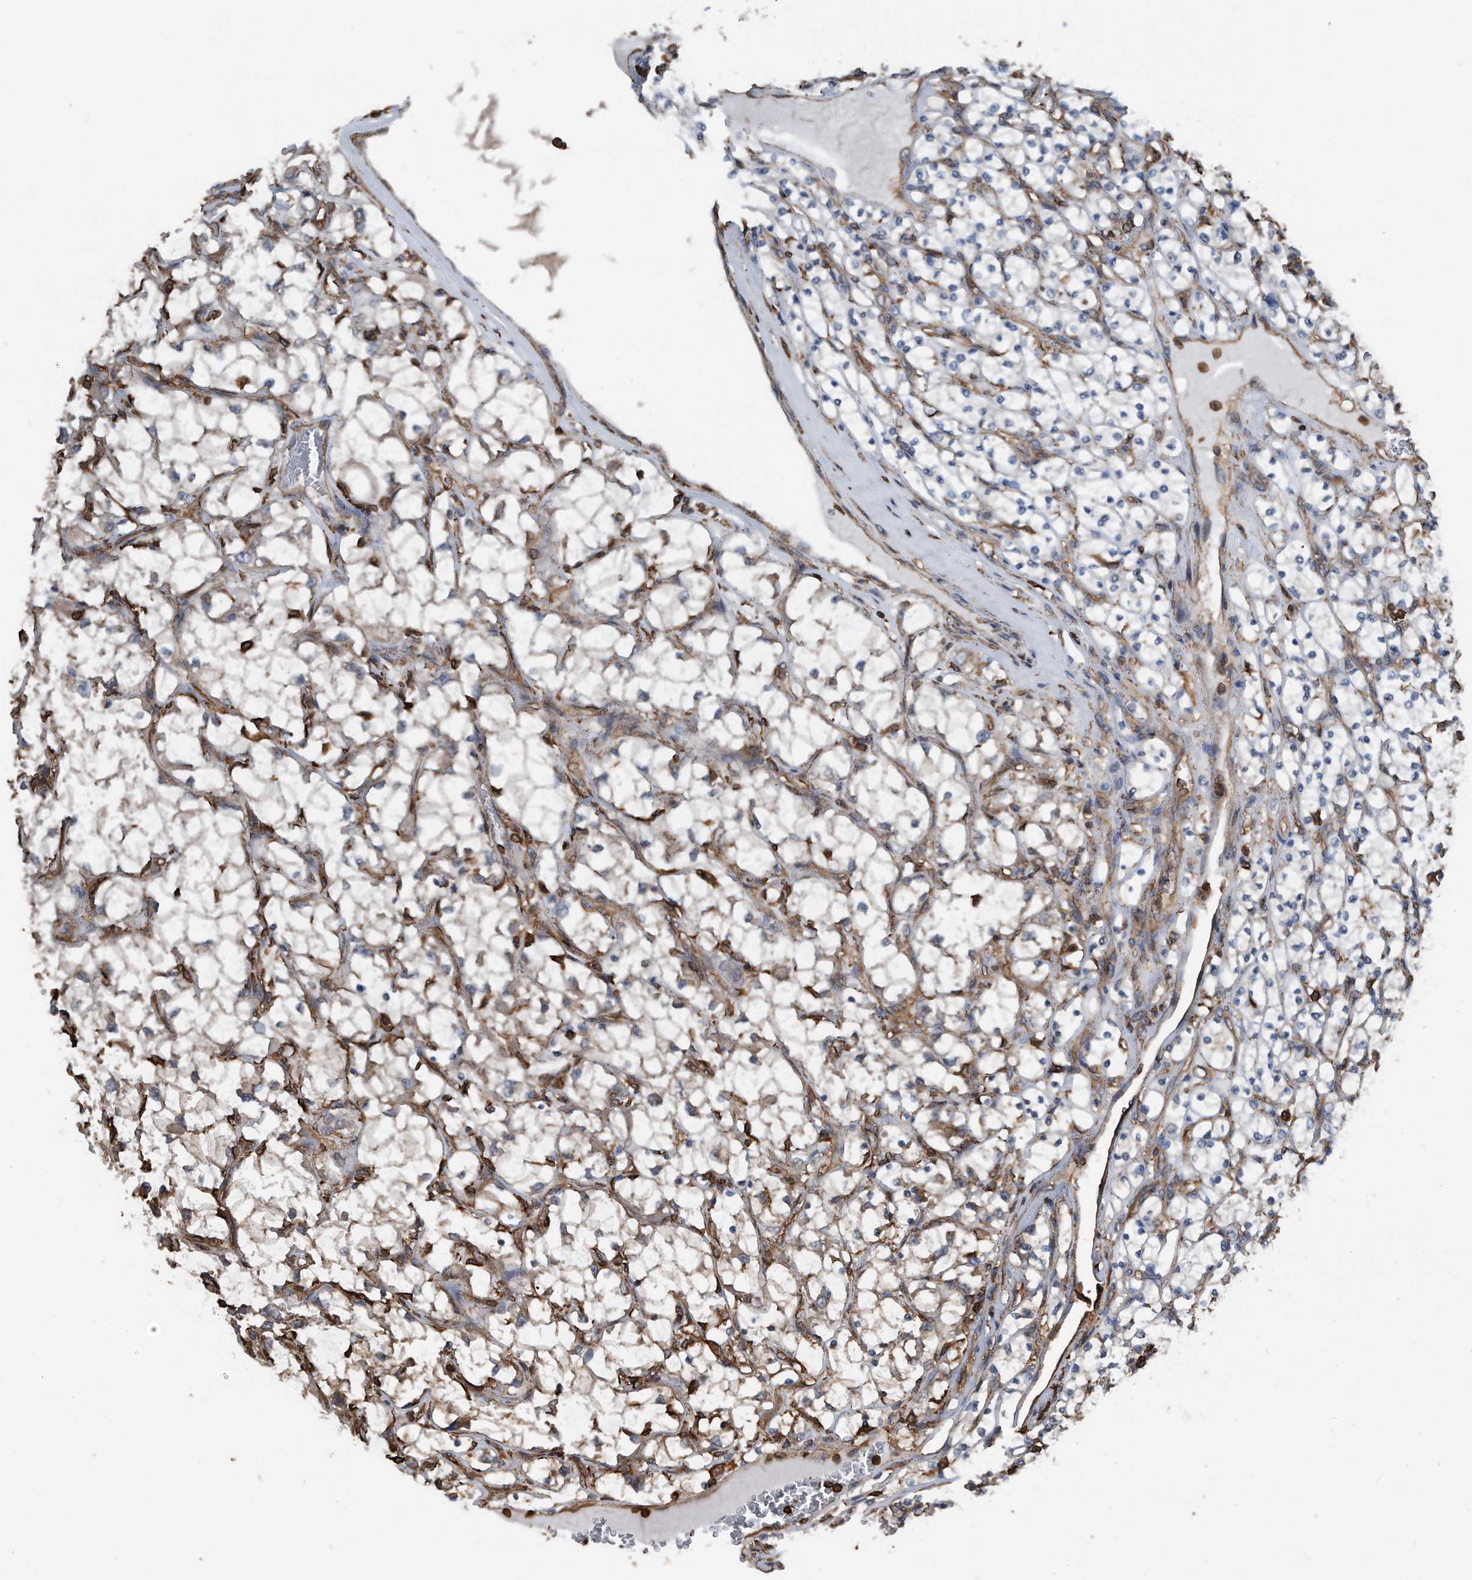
{"staining": {"intensity": "negative", "quantity": "none", "location": "none"}, "tissue": "renal cancer", "cell_type": "Tumor cells", "image_type": "cancer", "snomed": [{"axis": "morphology", "description": "Adenocarcinoma, NOS"}, {"axis": "topography", "description": "Kidney"}], "caption": "The image displays no significant positivity in tumor cells of renal adenocarcinoma.", "gene": "RSPO3", "patient": {"sex": "female", "age": 69}}